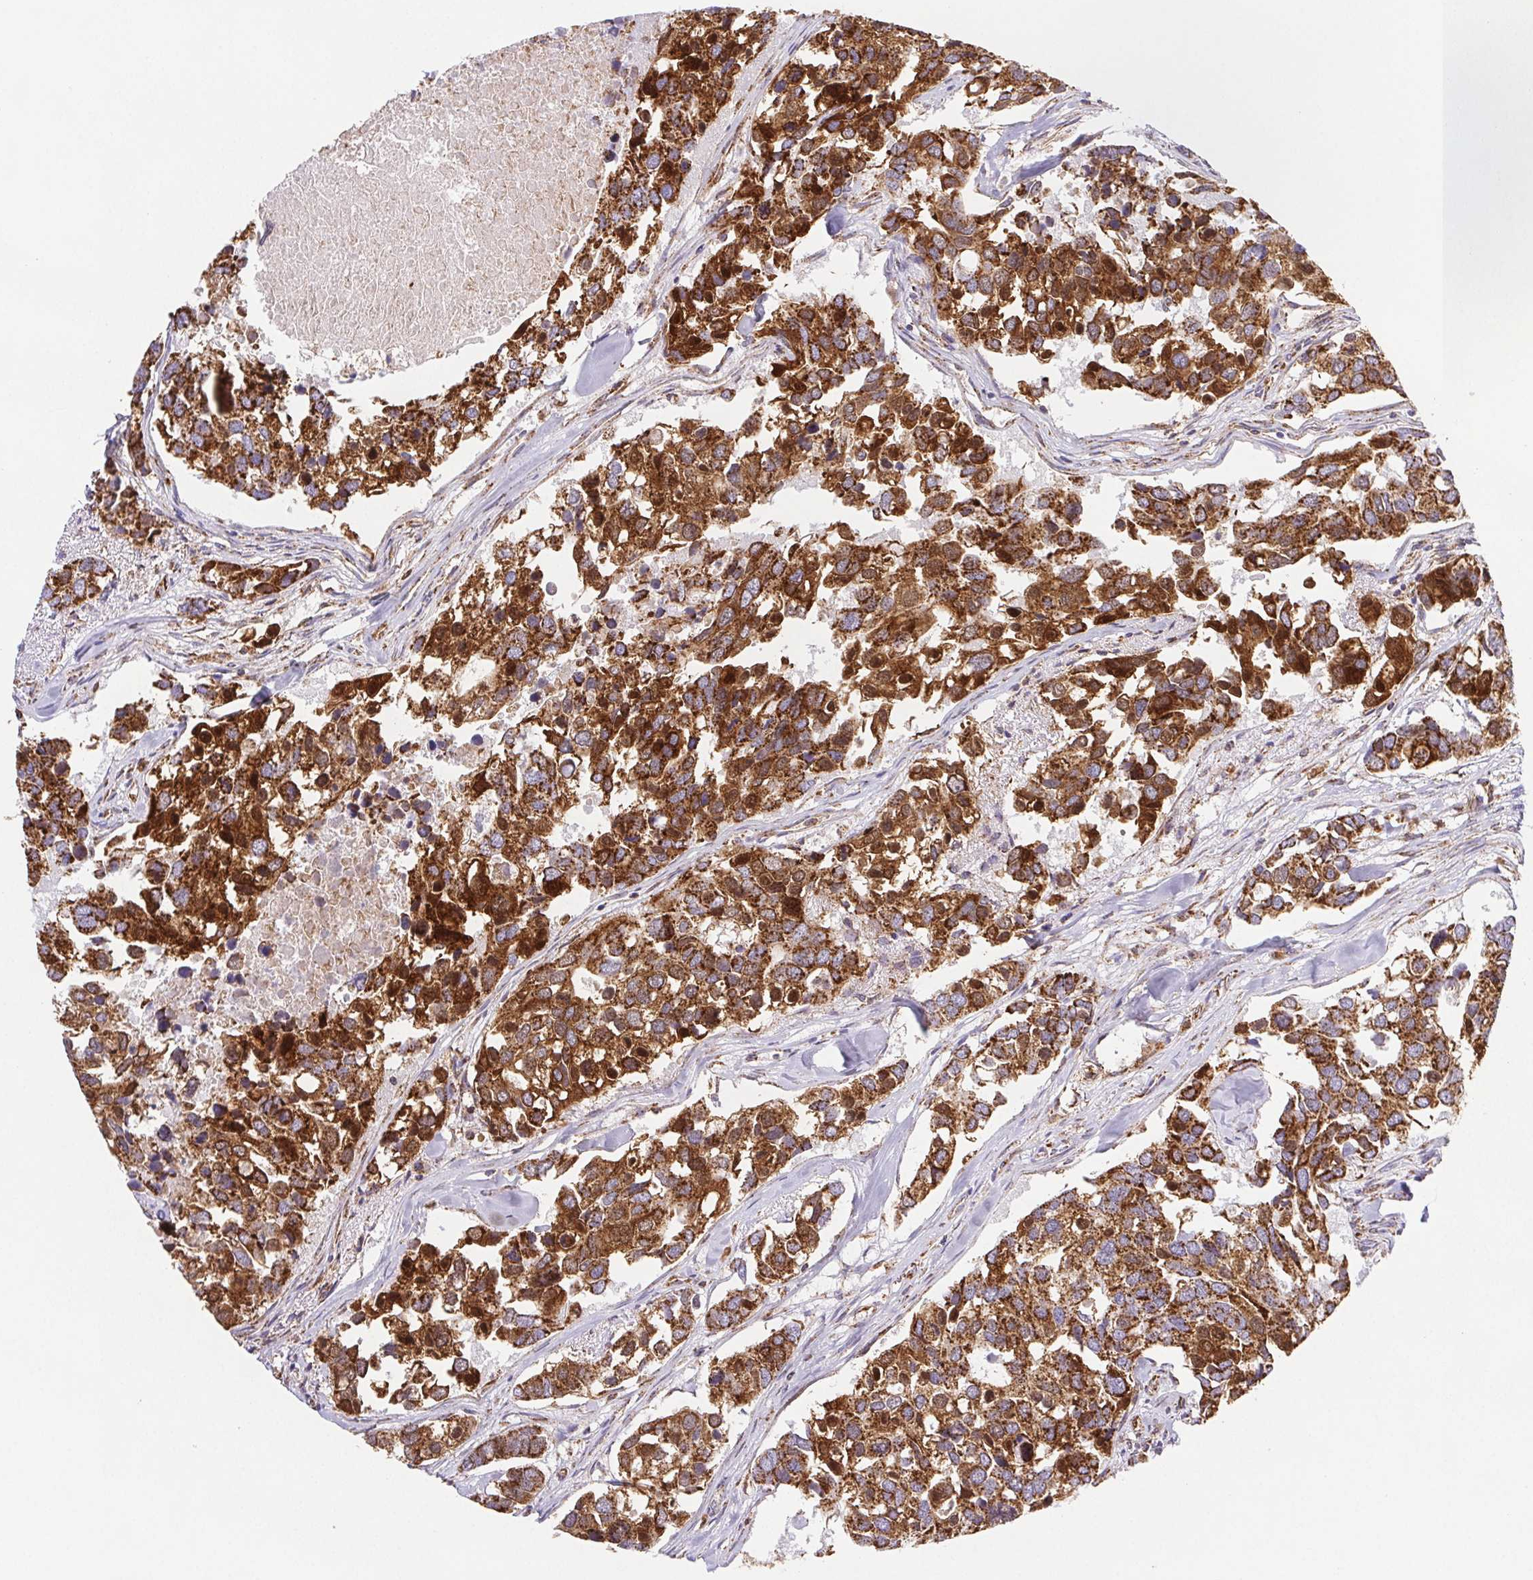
{"staining": {"intensity": "strong", "quantity": ">75%", "location": "cytoplasmic/membranous"}, "tissue": "breast cancer", "cell_type": "Tumor cells", "image_type": "cancer", "snomed": [{"axis": "morphology", "description": "Duct carcinoma"}, {"axis": "topography", "description": "Breast"}], "caption": "DAB (3,3'-diaminobenzidine) immunohistochemical staining of human intraductal carcinoma (breast) displays strong cytoplasmic/membranous protein positivity in approximately >75% of tumor cells.", "gene": "NIPSNAP2", "patient": {"sex": "female", "age": 83}}